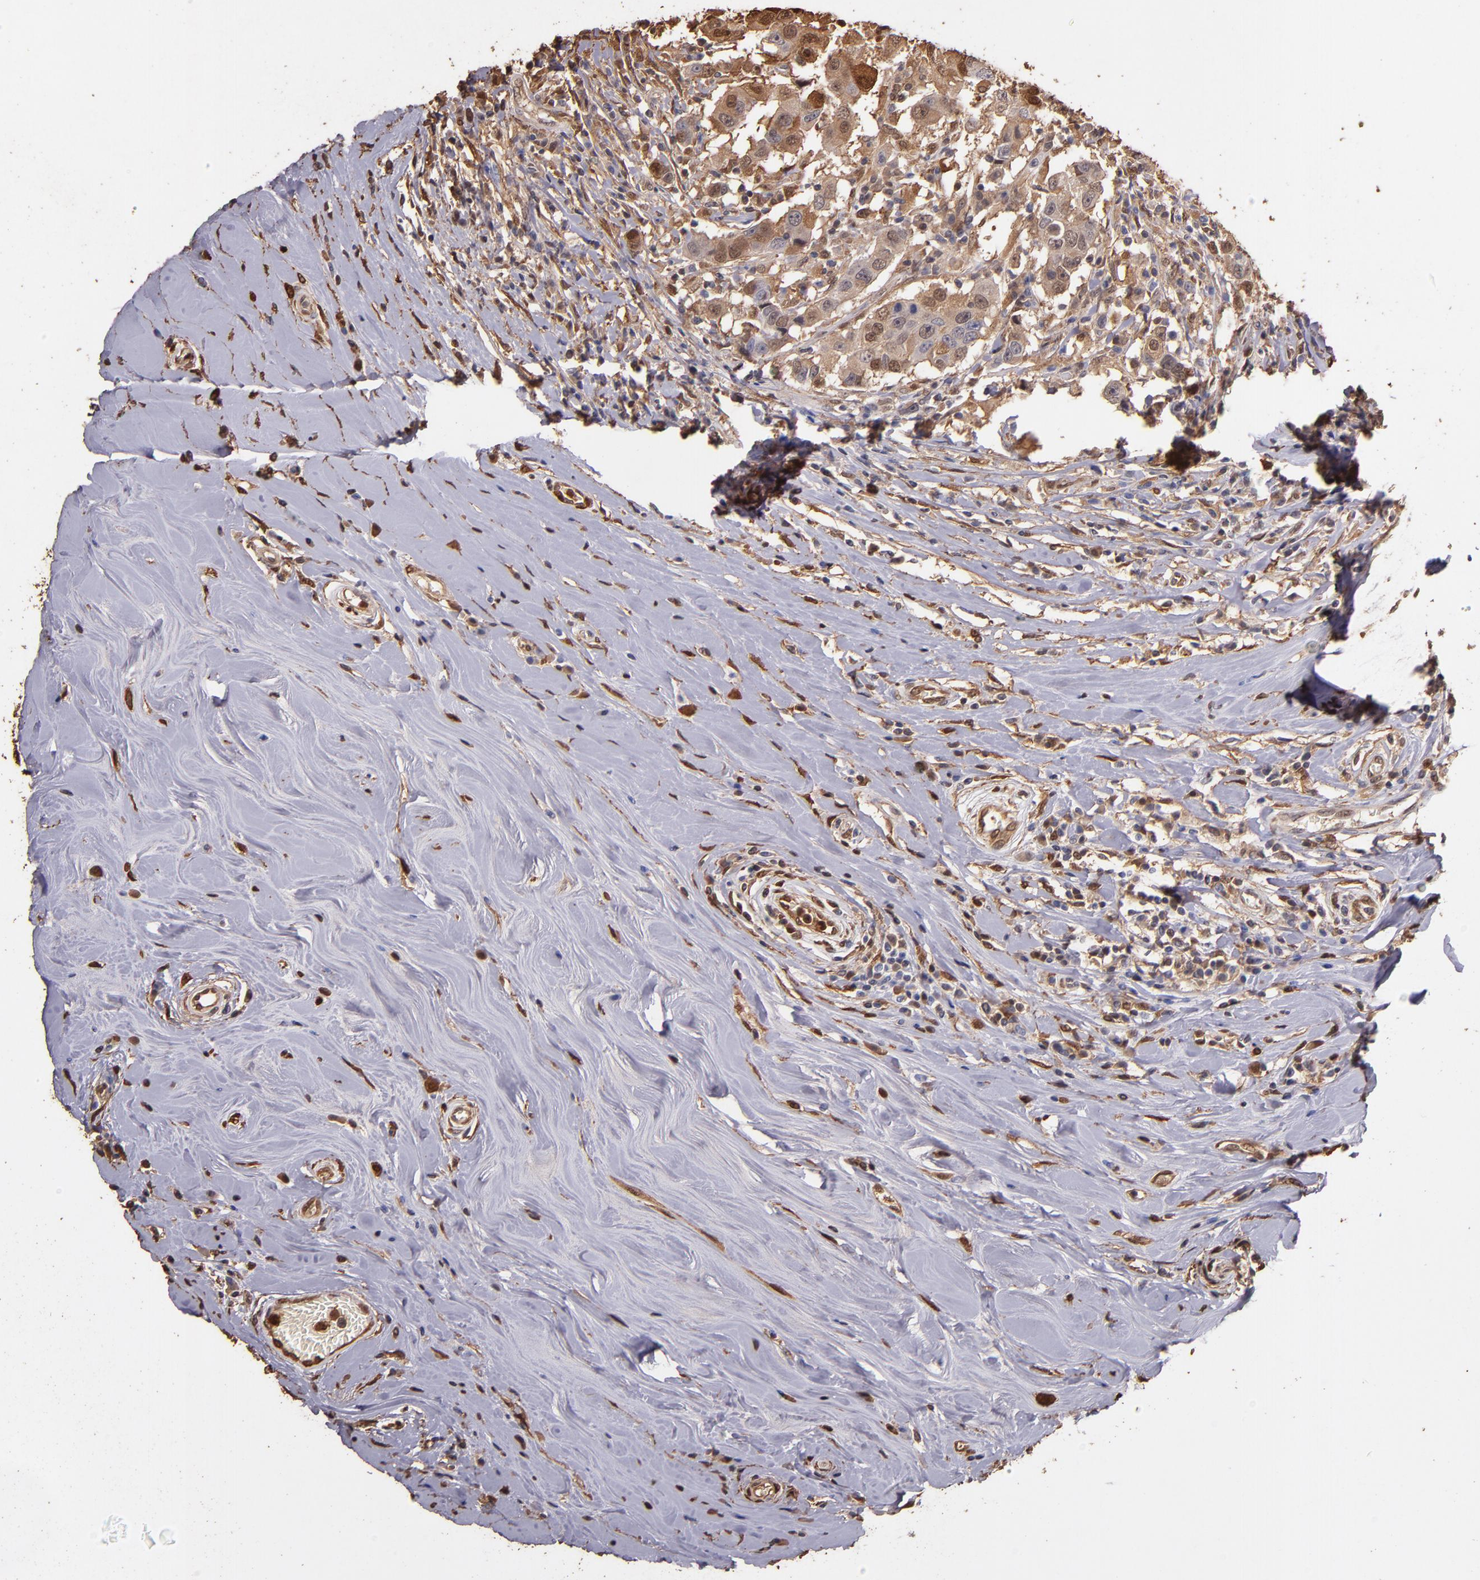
{"staining": {"intensity": "moderate", "quantity": ">75%", "location": "cytoplasmic/membranous,nuclear"}, "tissue": "breast cancer", "cell_type": "Tumor cells", "image_type": "cancer", "snomed": [{"axis": "morphology", "description": "Duct carcinoma"}, {"axis": "topography", "description": "Breast"}], "caption": "This is an image of IHC staining of breast invasive ductal carcinoma, which shows moderate positivity in the cytoplasmic/membranous and nuclear of tumor cells.", "gene": "S100A6", "patient": {"sex": "female", "age": 27}}